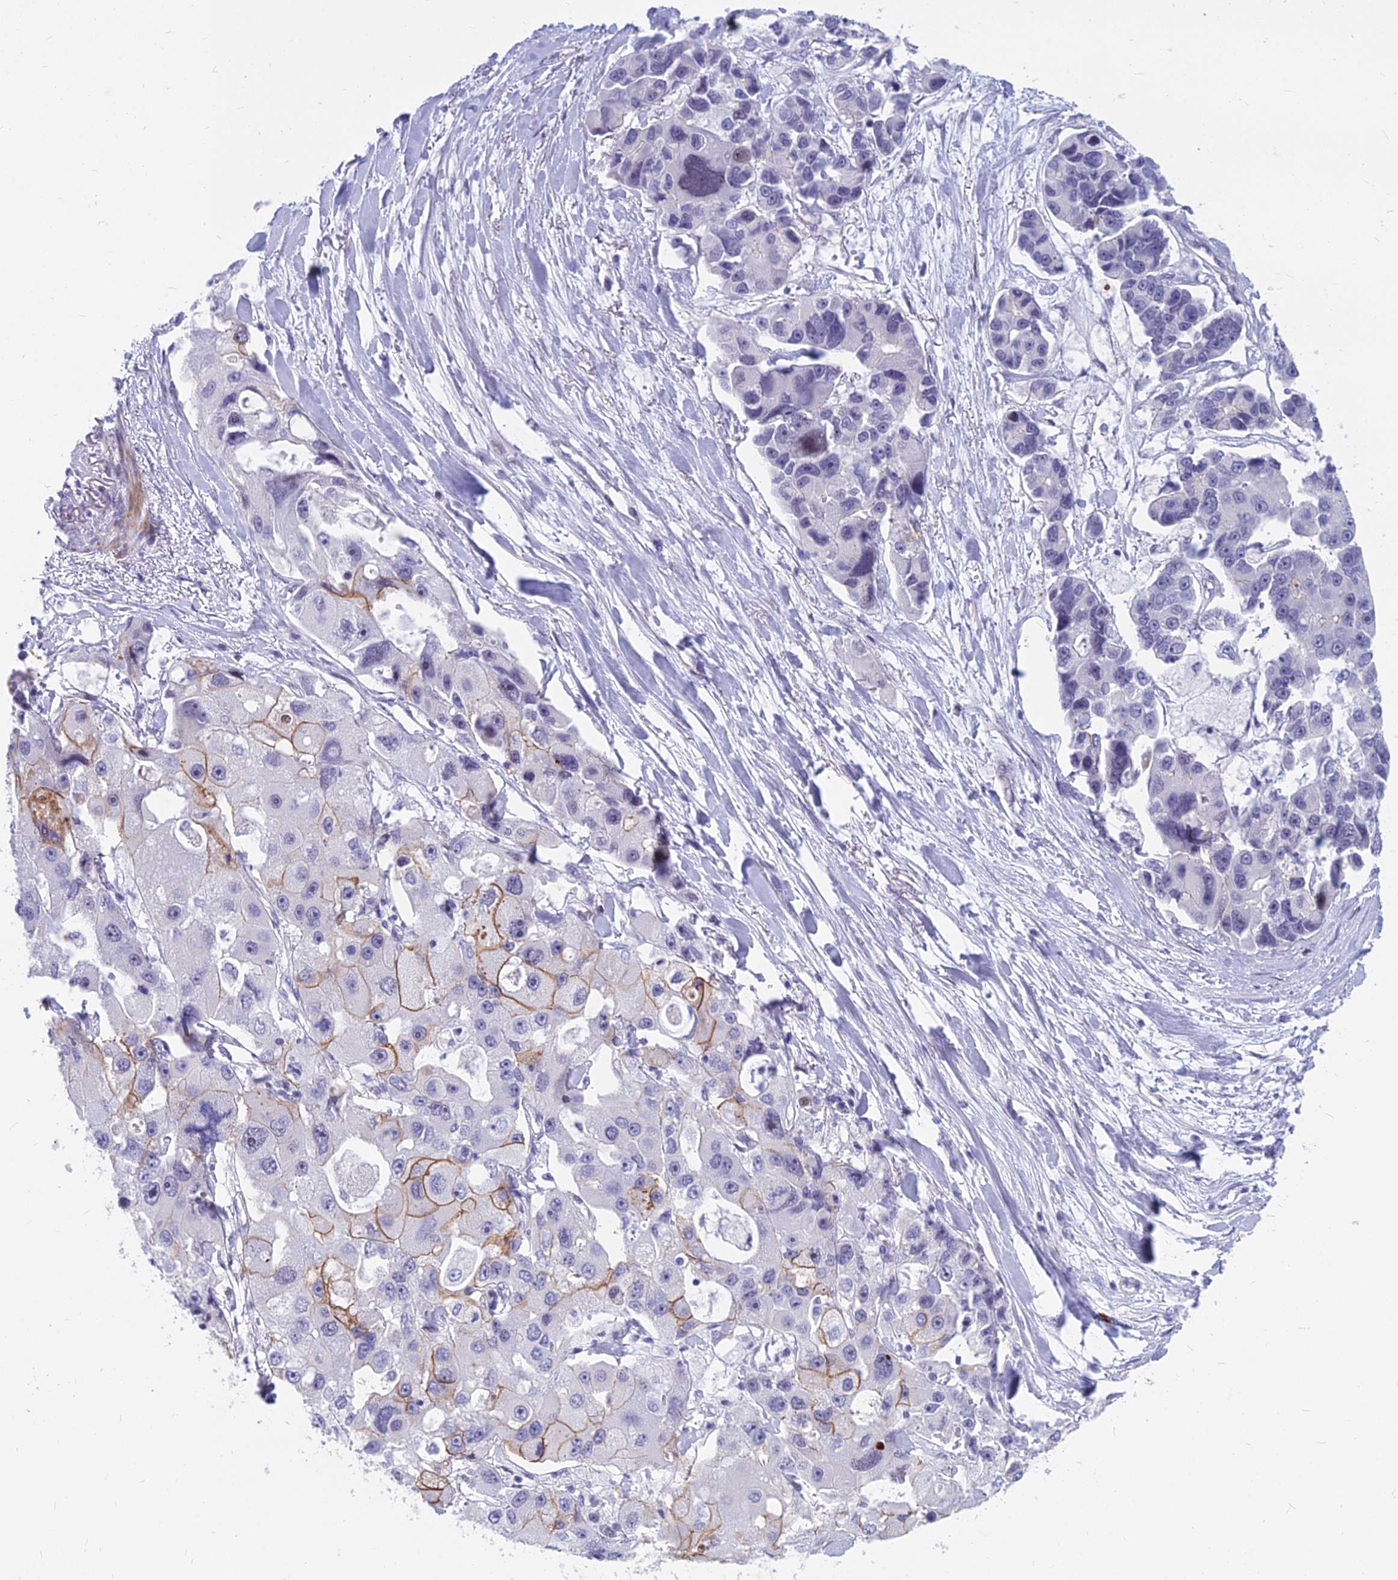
{"staining": {"intensity": "moderate", "quantity": "<25%", "location": "cytoplasmic/membranous"}, "tissue": "lung cancer", "cell_type": "Tumor cells", "image_type": "cancer", "snomed": [{"axis": "morphology", "description": "Adenocarcinoma, NOS"}, {"axis": "topography", "description": "Lung"}], "caption": "Brown immunohistochemical staining in lung adenocarcinoma exhibits moderate cytoplasmic/membranous staining in approximately <25% of tumor cells. (brown staining indicates protein expression, while blue staining denotes nuclei).", "gene": "MYBPC2", "patient": {"sex": "female", "age": 54}}